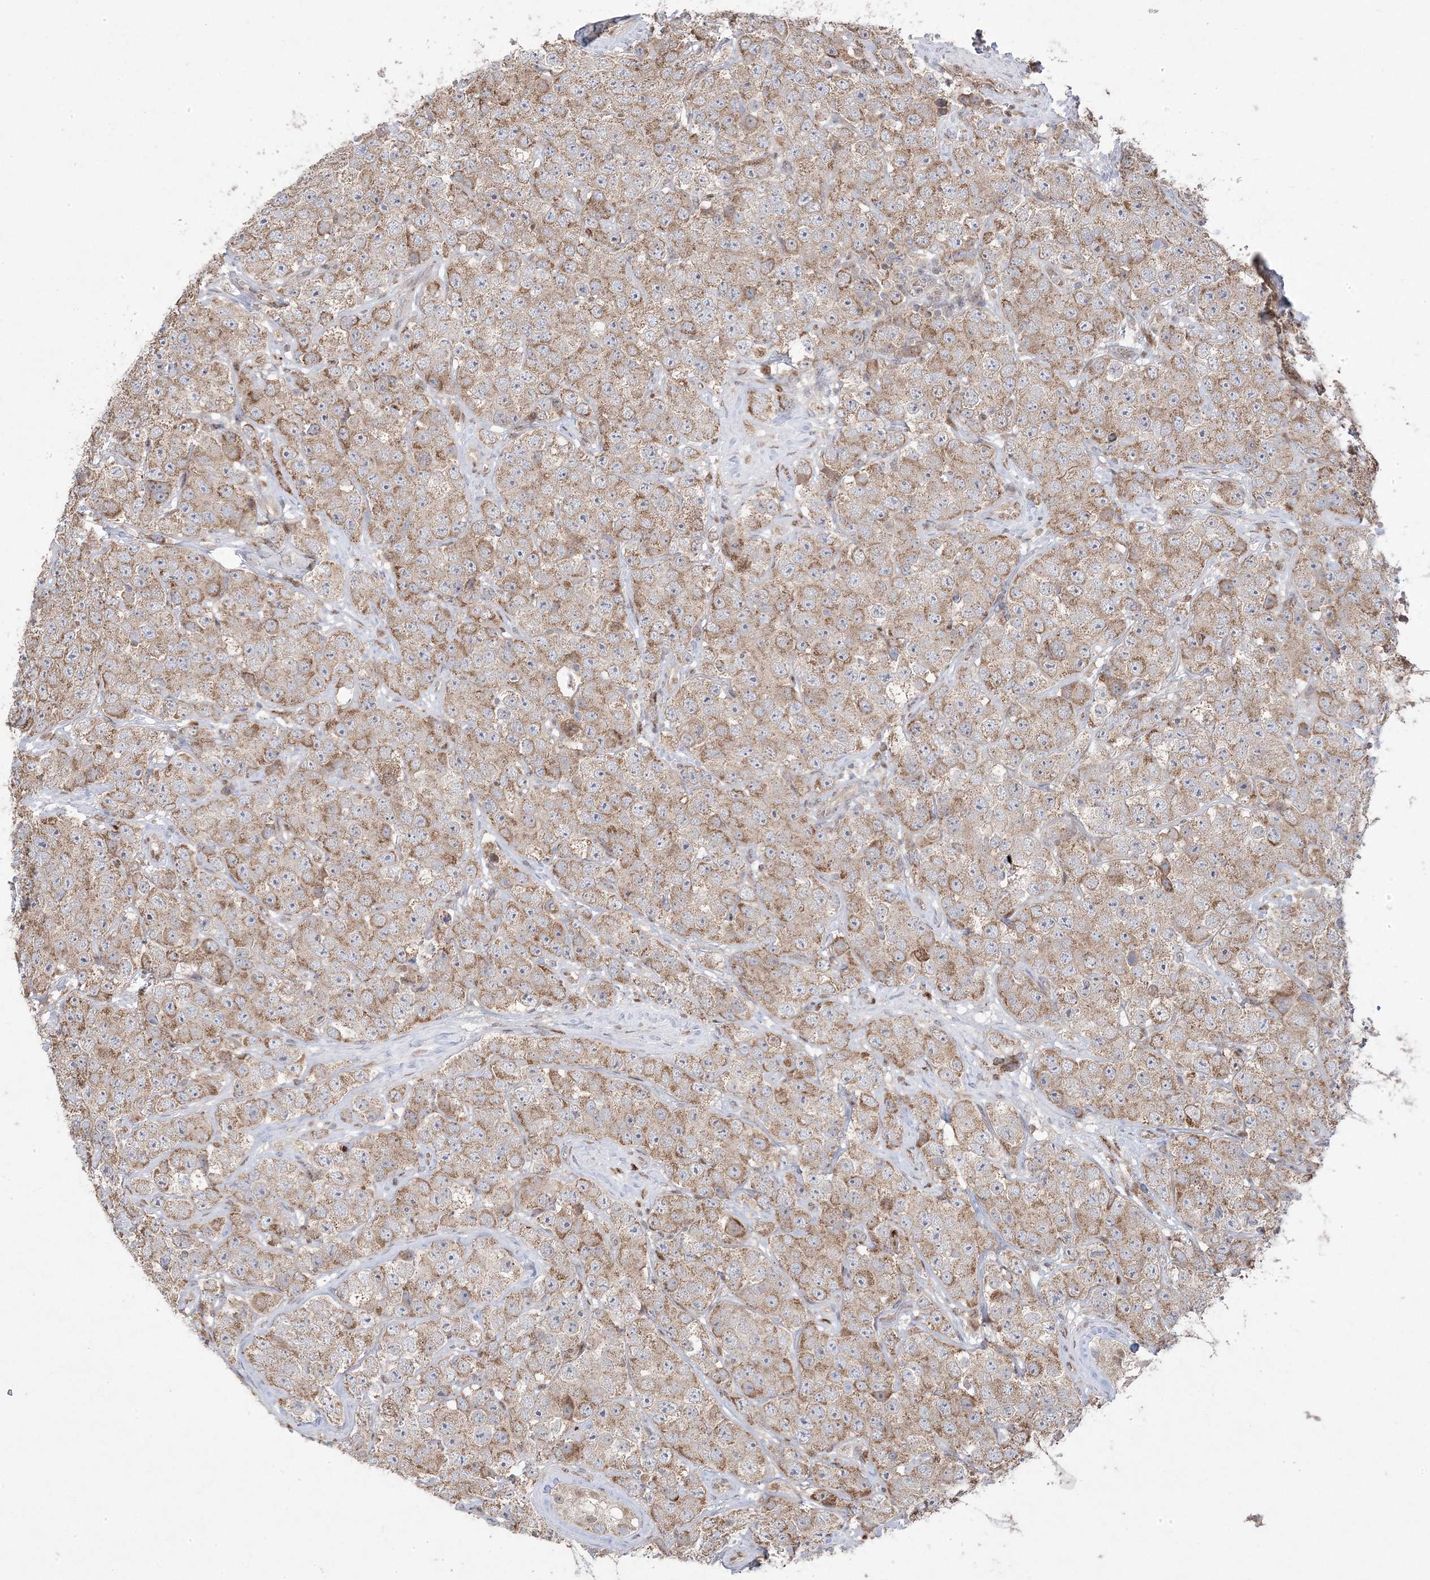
{"staining": {"intensity": "moderate", "quantity": ">75%", "location": "cytoplasmic/membranous"}, "tissue": "testis cancer", "cell_type": "Tumor cells", "image_type": "cancer", "snomed": [{"axis": "morphology", "description": "Seminoma, NOS"}, {"axis": "topography", "description": "Testis"}], "caption": "DAB (3,3'-diaminobenzidine) immunohistochemical staining of seminoma (testis) exhibits moderate cytoplasmic/membranous protein expression in approximately >75% of tumor cells.", "gene": "PPOX", "patient": {"sex": "male", "age": 28}}